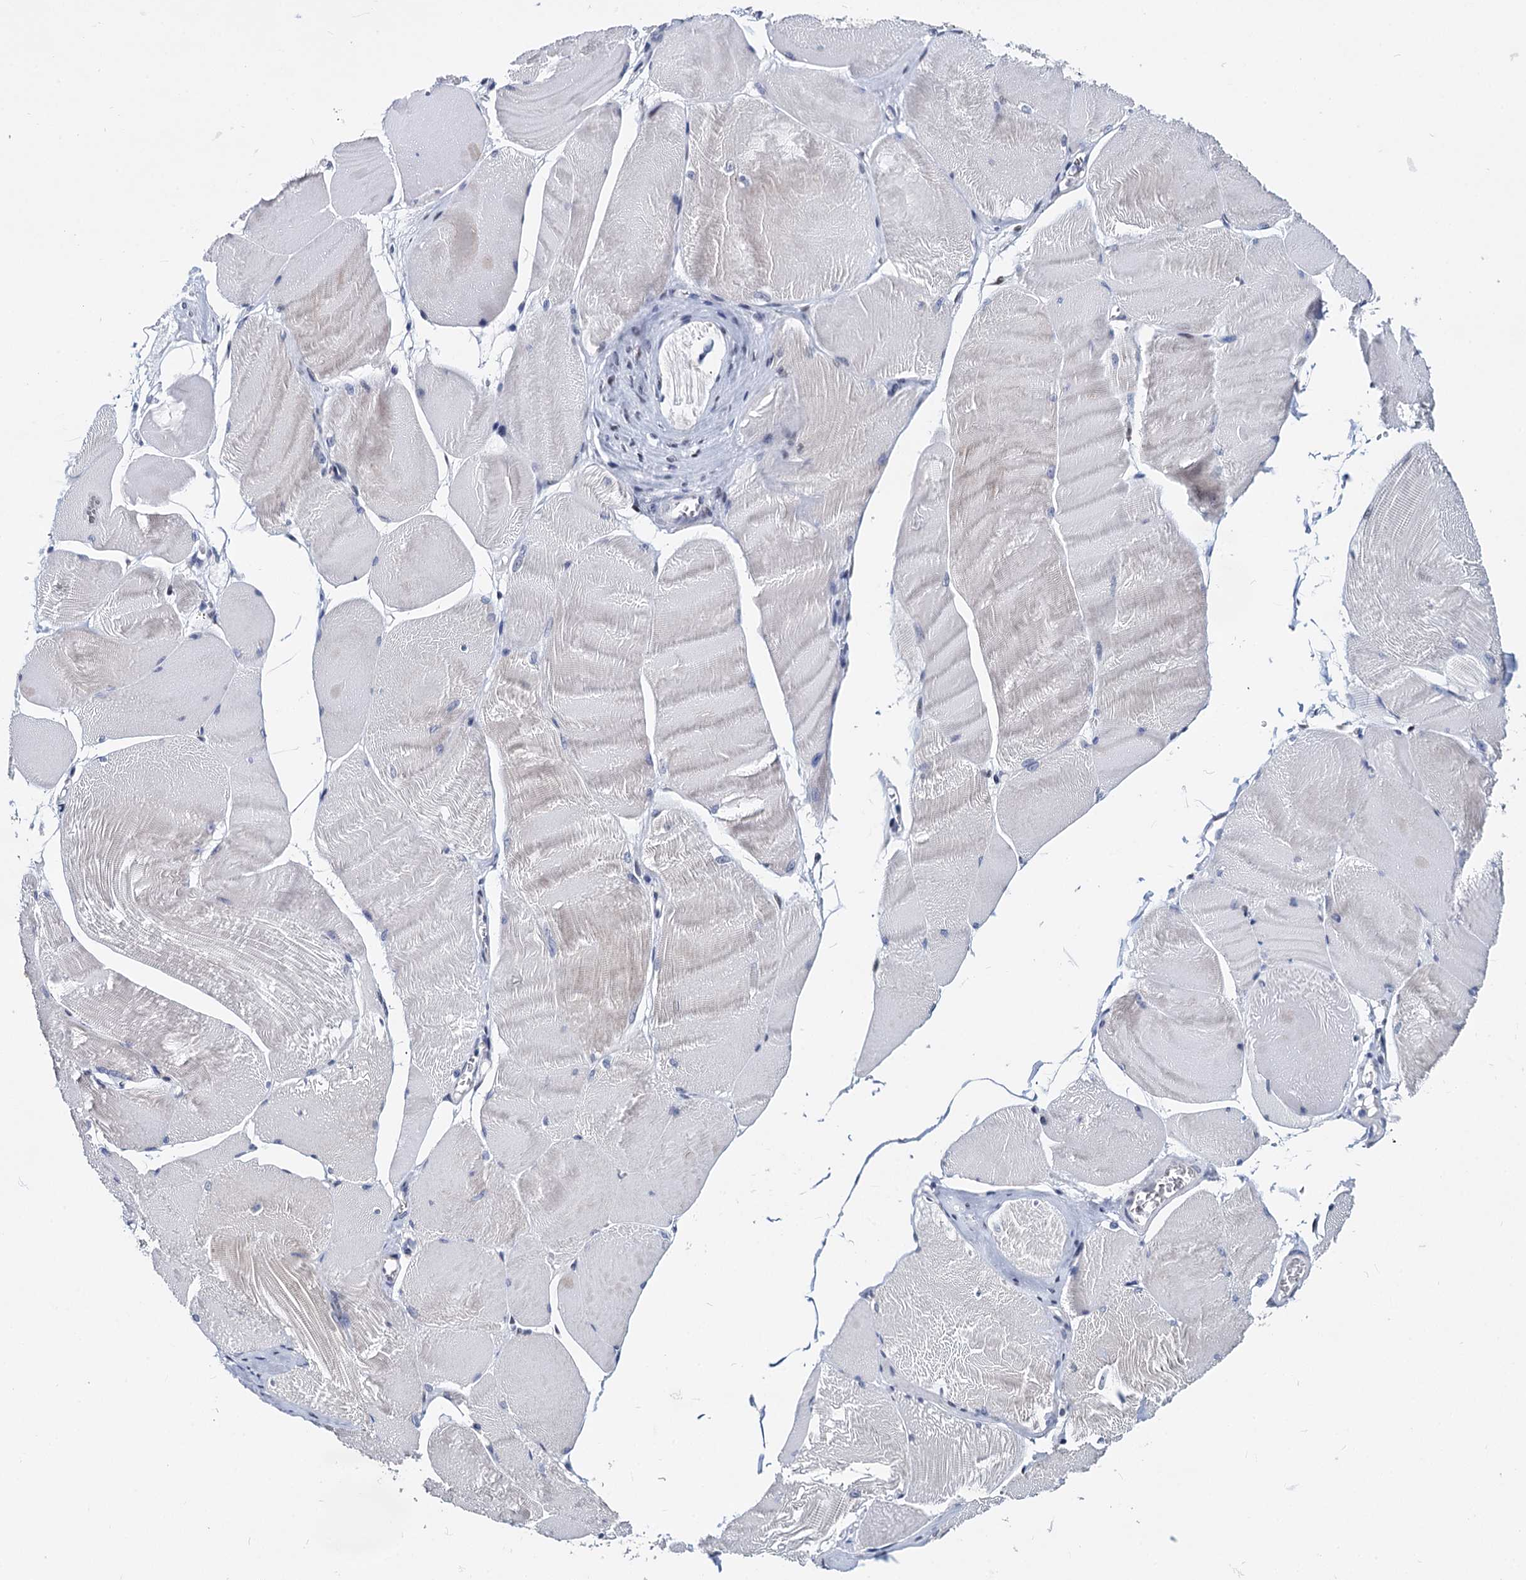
{"staining": {"intensity": "negative", "quantity": "none", "location": "none"}, "tissue": "skeletal muscle", "cell_type": "Myocytes", "image_type": "normal", "snomed": [{"axis": "morphology", "description": "Normal tissue, NOS"}, {"axis": "morphology", "description": "Basal cell carcinoma"}, {"axis": "topography", "description": "Skeletal muscle"}], "caption": "This is an IHC histopathology image of benign human skeletal muscle. There is no staining in myocytes.", "gene": "MAGEA4", "patient": {"sex": "female", "age": 64}}